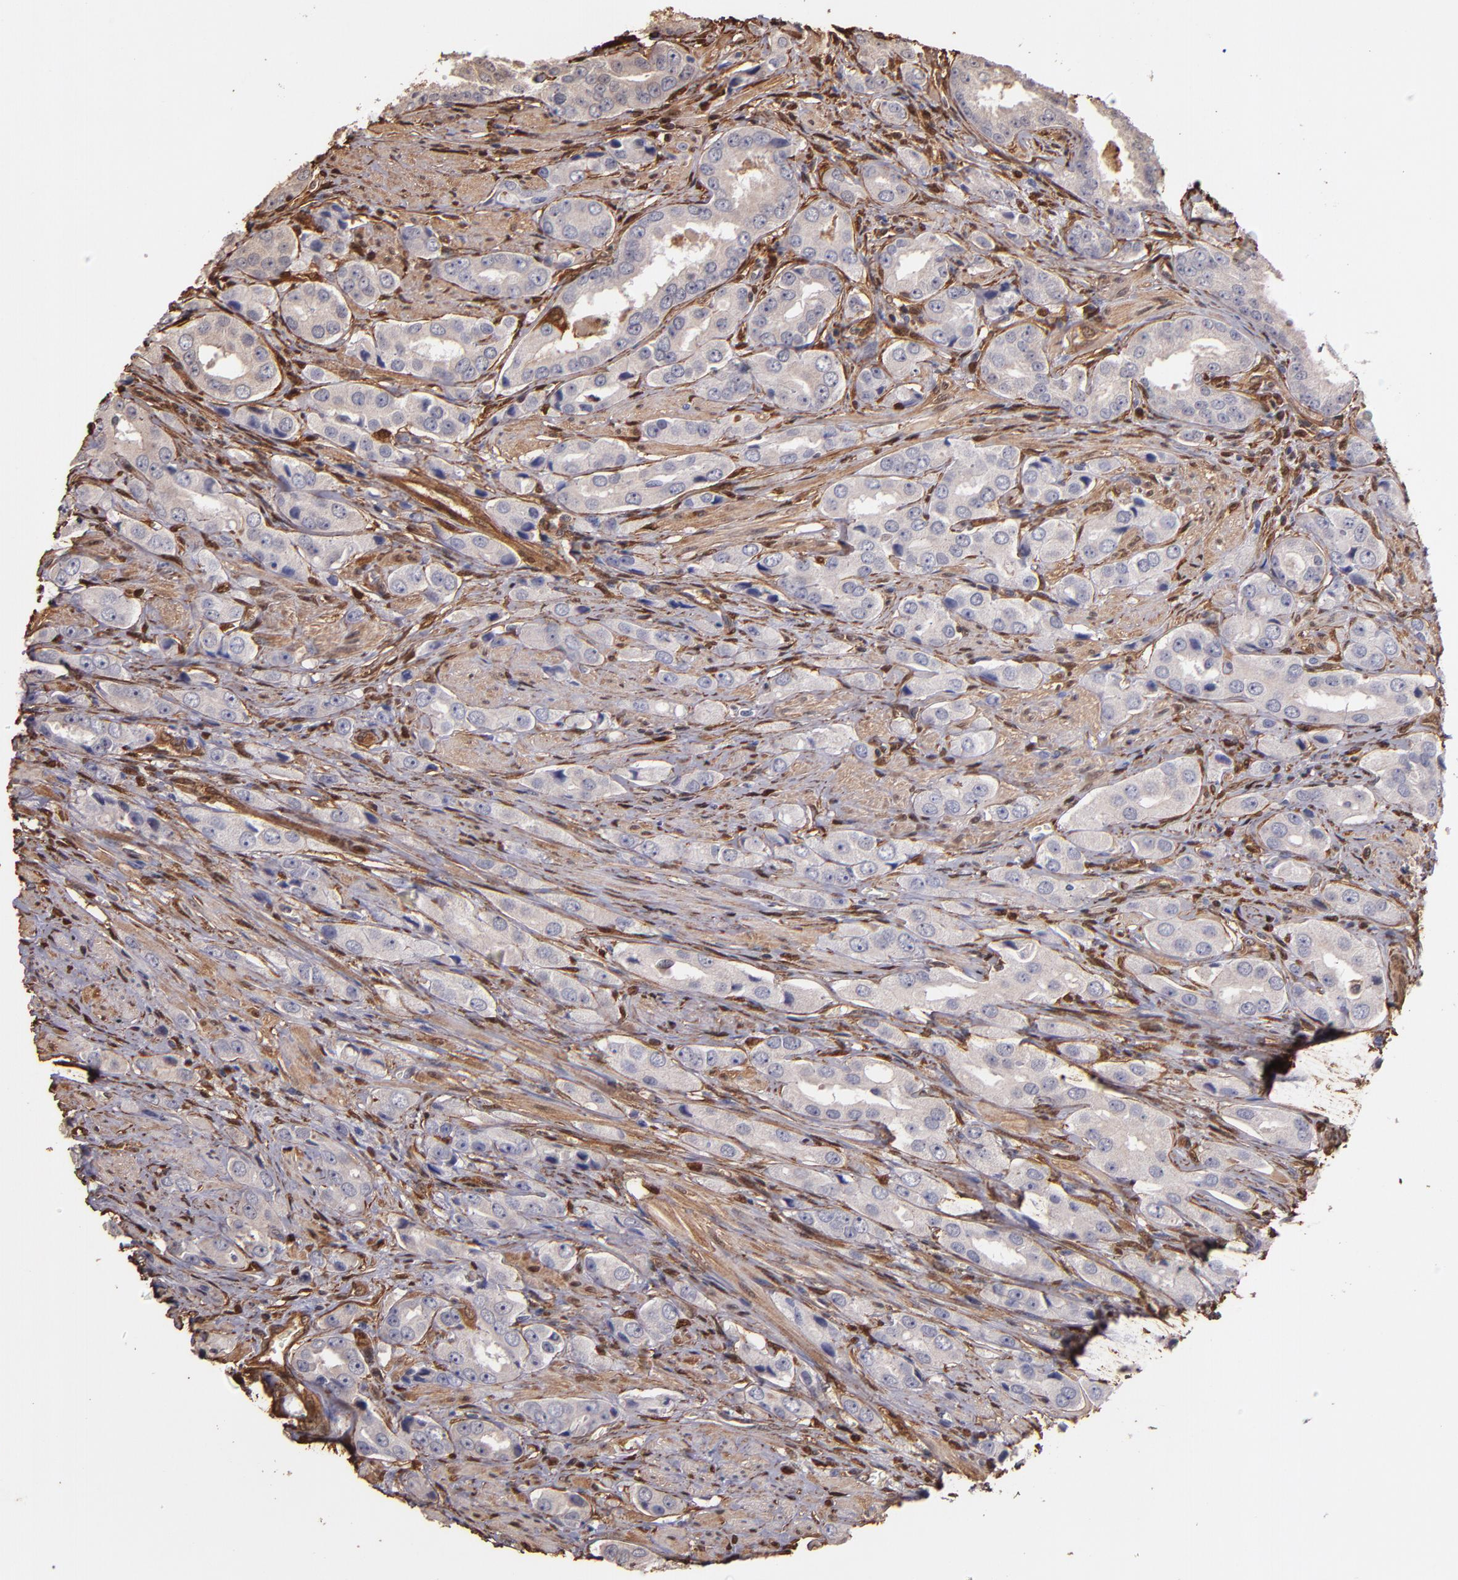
{"staining": {"intensity": "negative", "quantity": "none", "location": "none"}, "tissue": "prostate cancer", "cell_type": "Tumor cells", "image_type": "cancer", "snomed": [{"axis": "morphology", "description": "Adenocarcinoma, Medium grade"}, {"axis": "topography", "description": "Prostate"}], "caption": "Immunohistochemistry image of prostate adenocarcinoma (medium-grade) stained for a protein (brown), which reveals no positivity in tumor cells. (DAB IHC visualized using brightfield microscopy, high magnification).", "gene": "S100A6", "patient": {"sex": "male", "age": 53}}